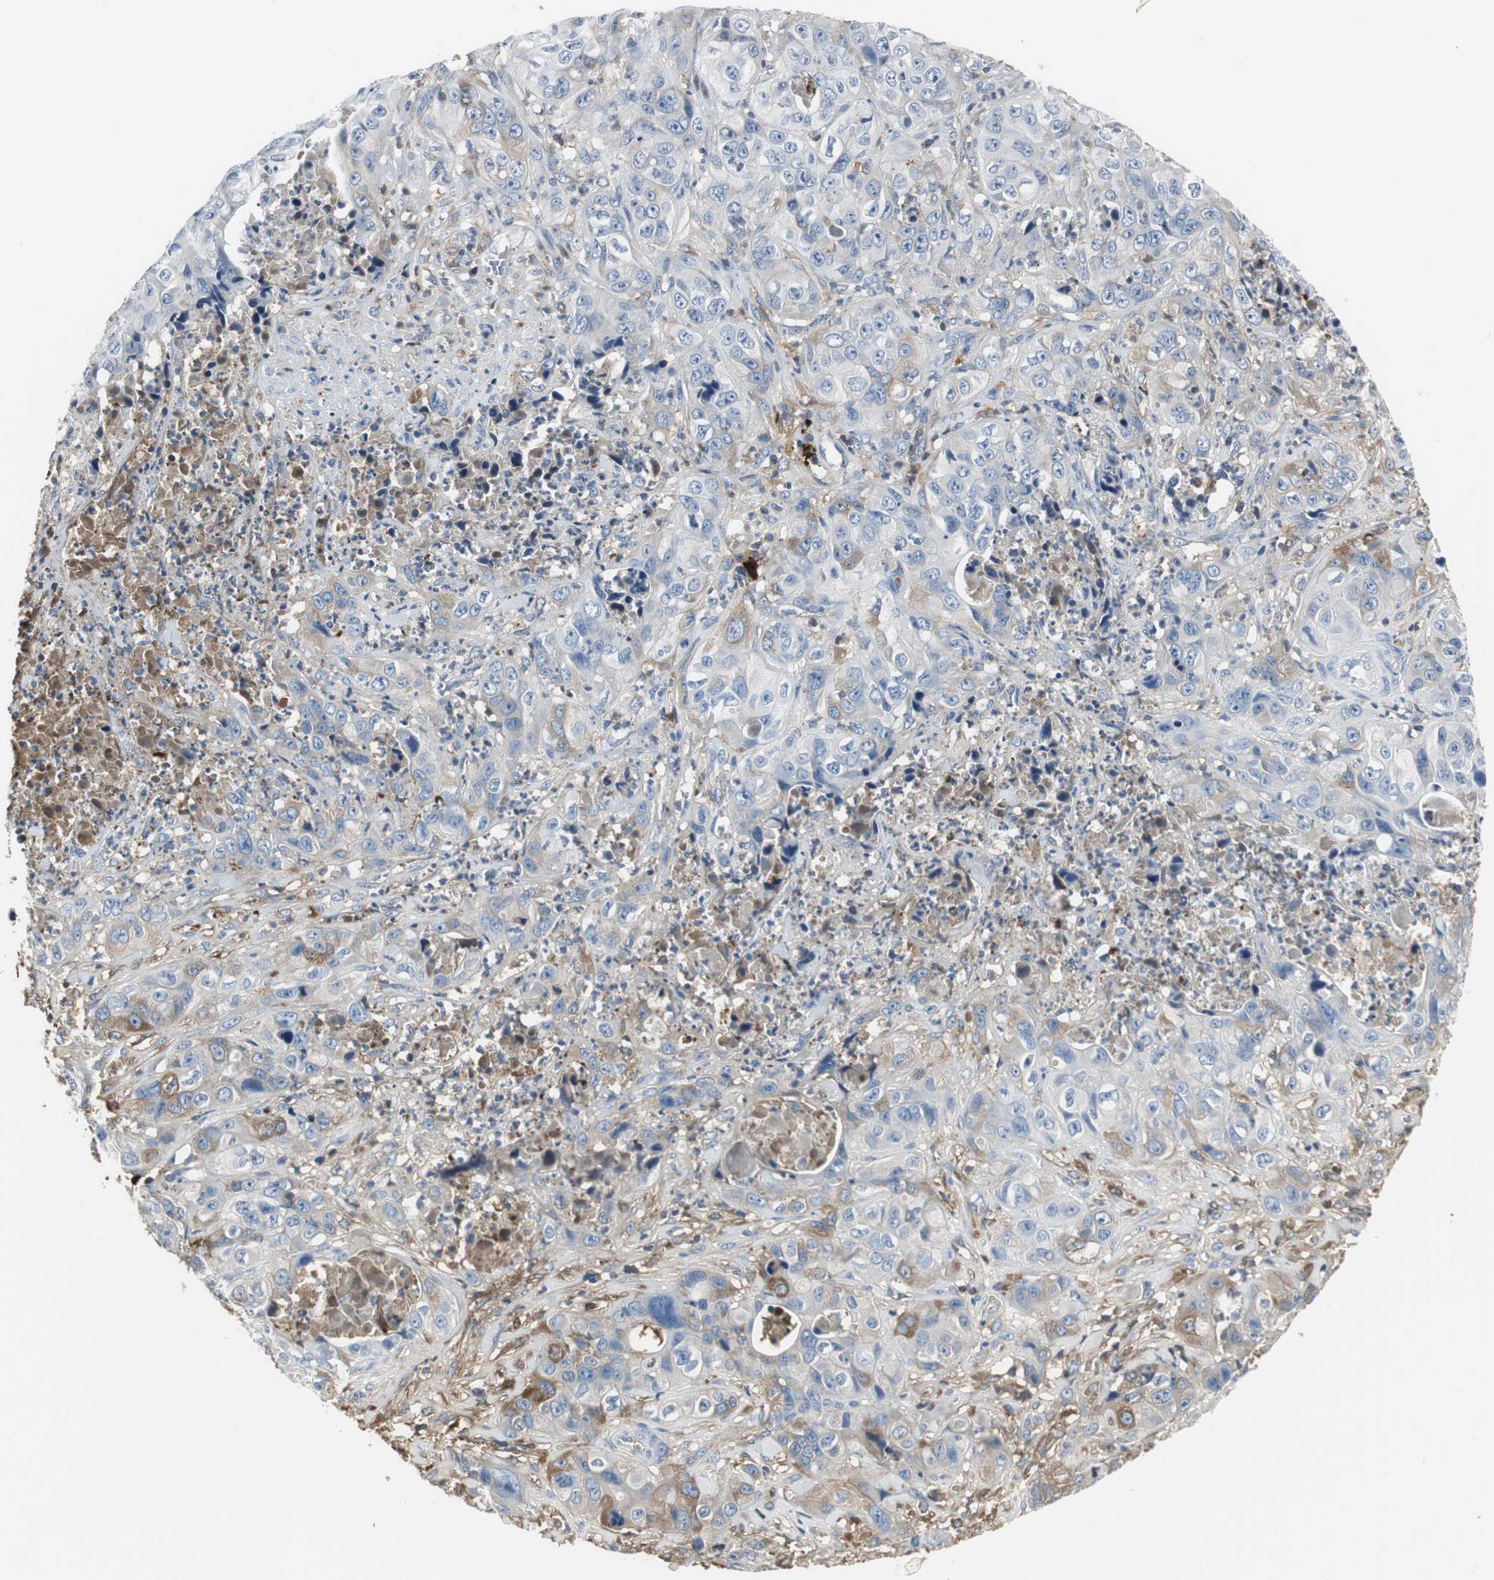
{"staining": {"intensity": "negative", "quantity": "none", "location": "none"}, "tissue": "liver cancer", "cell_type": "Tumor cells", "image_type": "cancer", "snomed": [{"axis": "morphology", "description": "Cholangiocarcinoma"}, {"axis": "topography", "description": "Liver"}], "caption": "A micrograph of human liver cancer is negative for staining in tumor cells.", "gene": "IGHA1", "patient": {"sex": "female", "age": 61}}